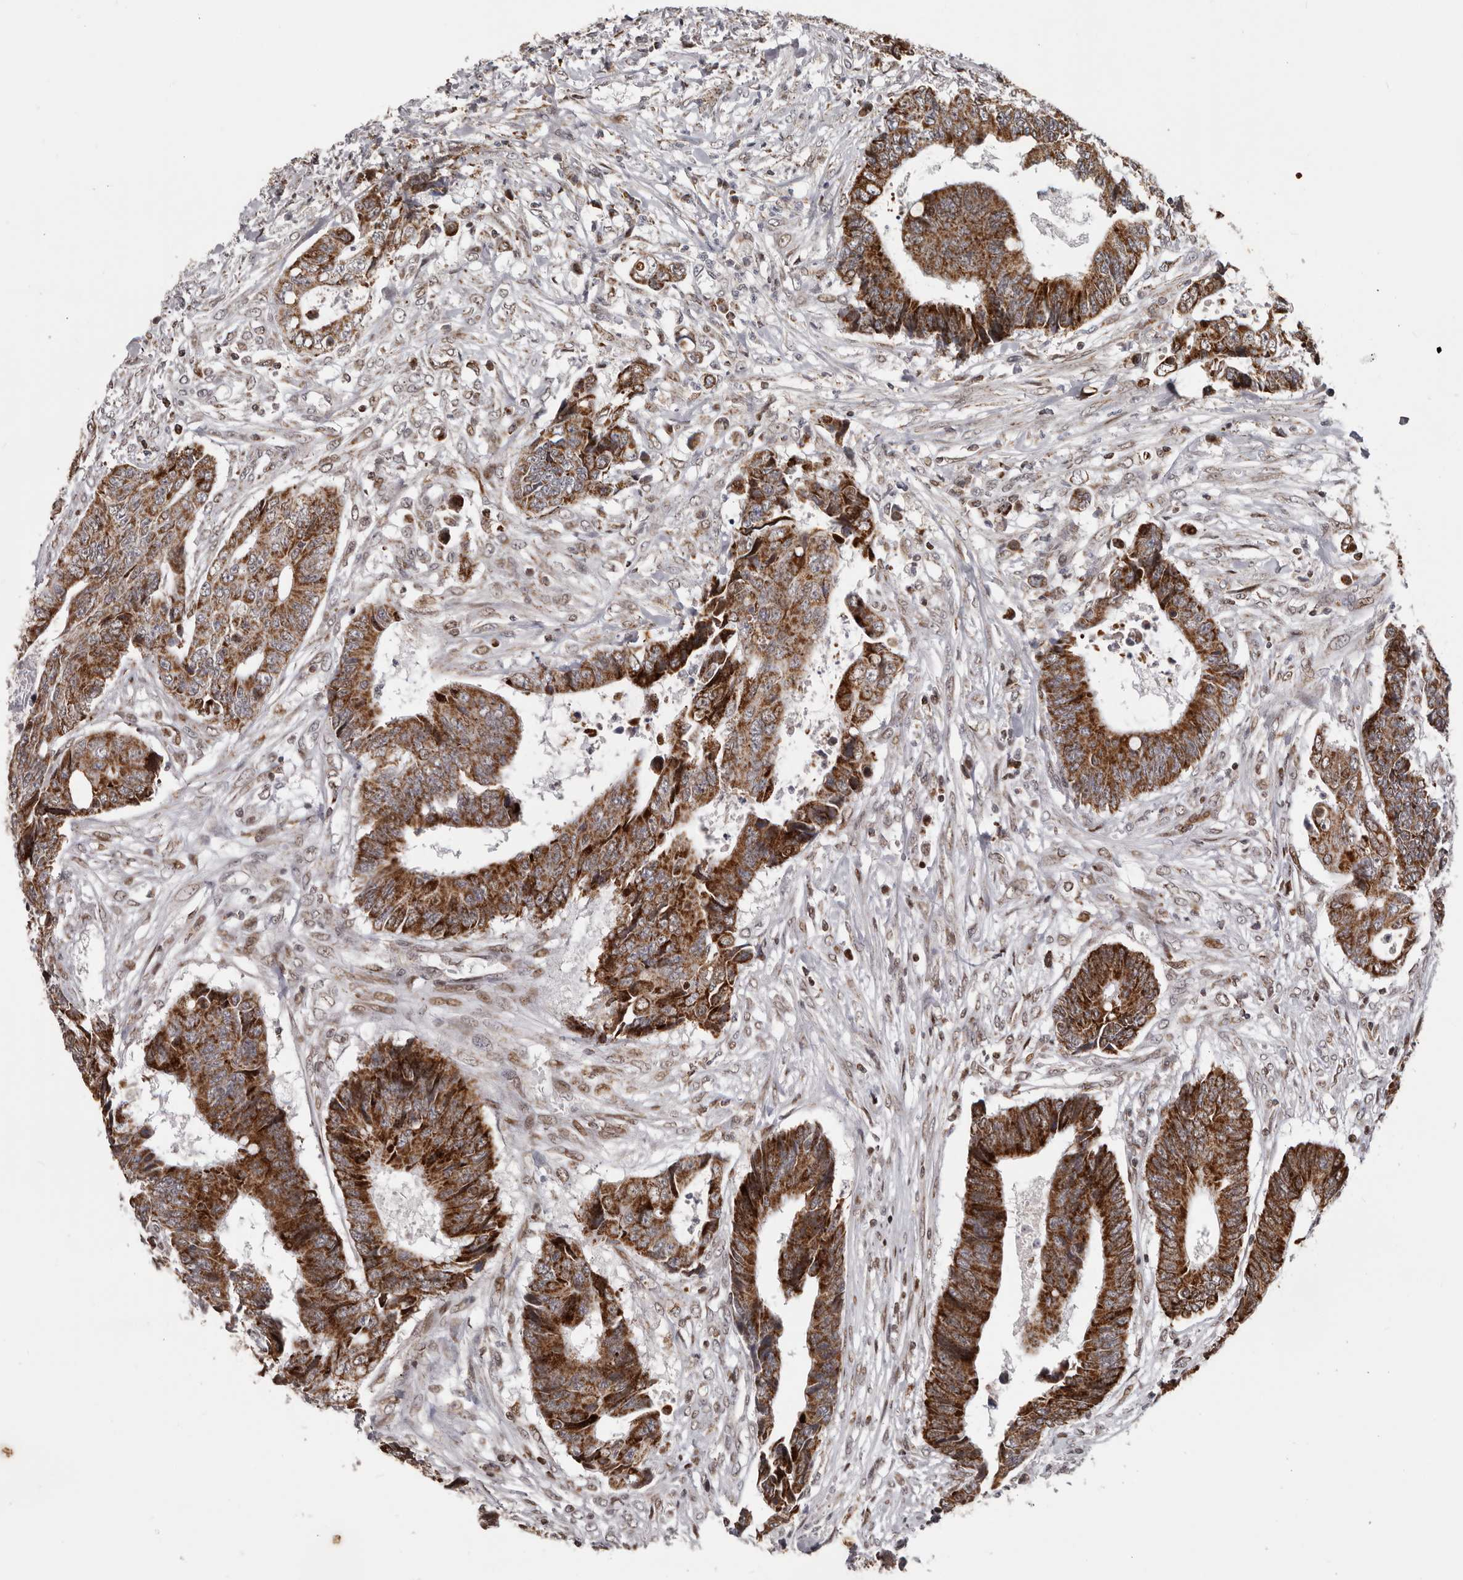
{"staining": {"intensity": "strong", "quantity": ">75%", "location": "cytoplasmic/membranous"}, "tissue": "colorectal cancer", "cell_type": "Tumor cells", "image_type": "cancer", "snomed": [{"axis": "morphology", "description": "Adenocarcinoma, NOS"}, {"axis": "topography", "description": "Rectum"}], "caption": "Immunohistochemistry (IHC) photomicrograph of neoplastic tissue: human colorectal cancer stained using immunohistochemistry shows high levels of strong protein expression localized specifically in the cytoplasmic/membranous of tumor cells, appearing as a cytoplasmic/membranous brown color.", "gene": "C17orf99", "patient": {"sex": "male", "age": 84}}